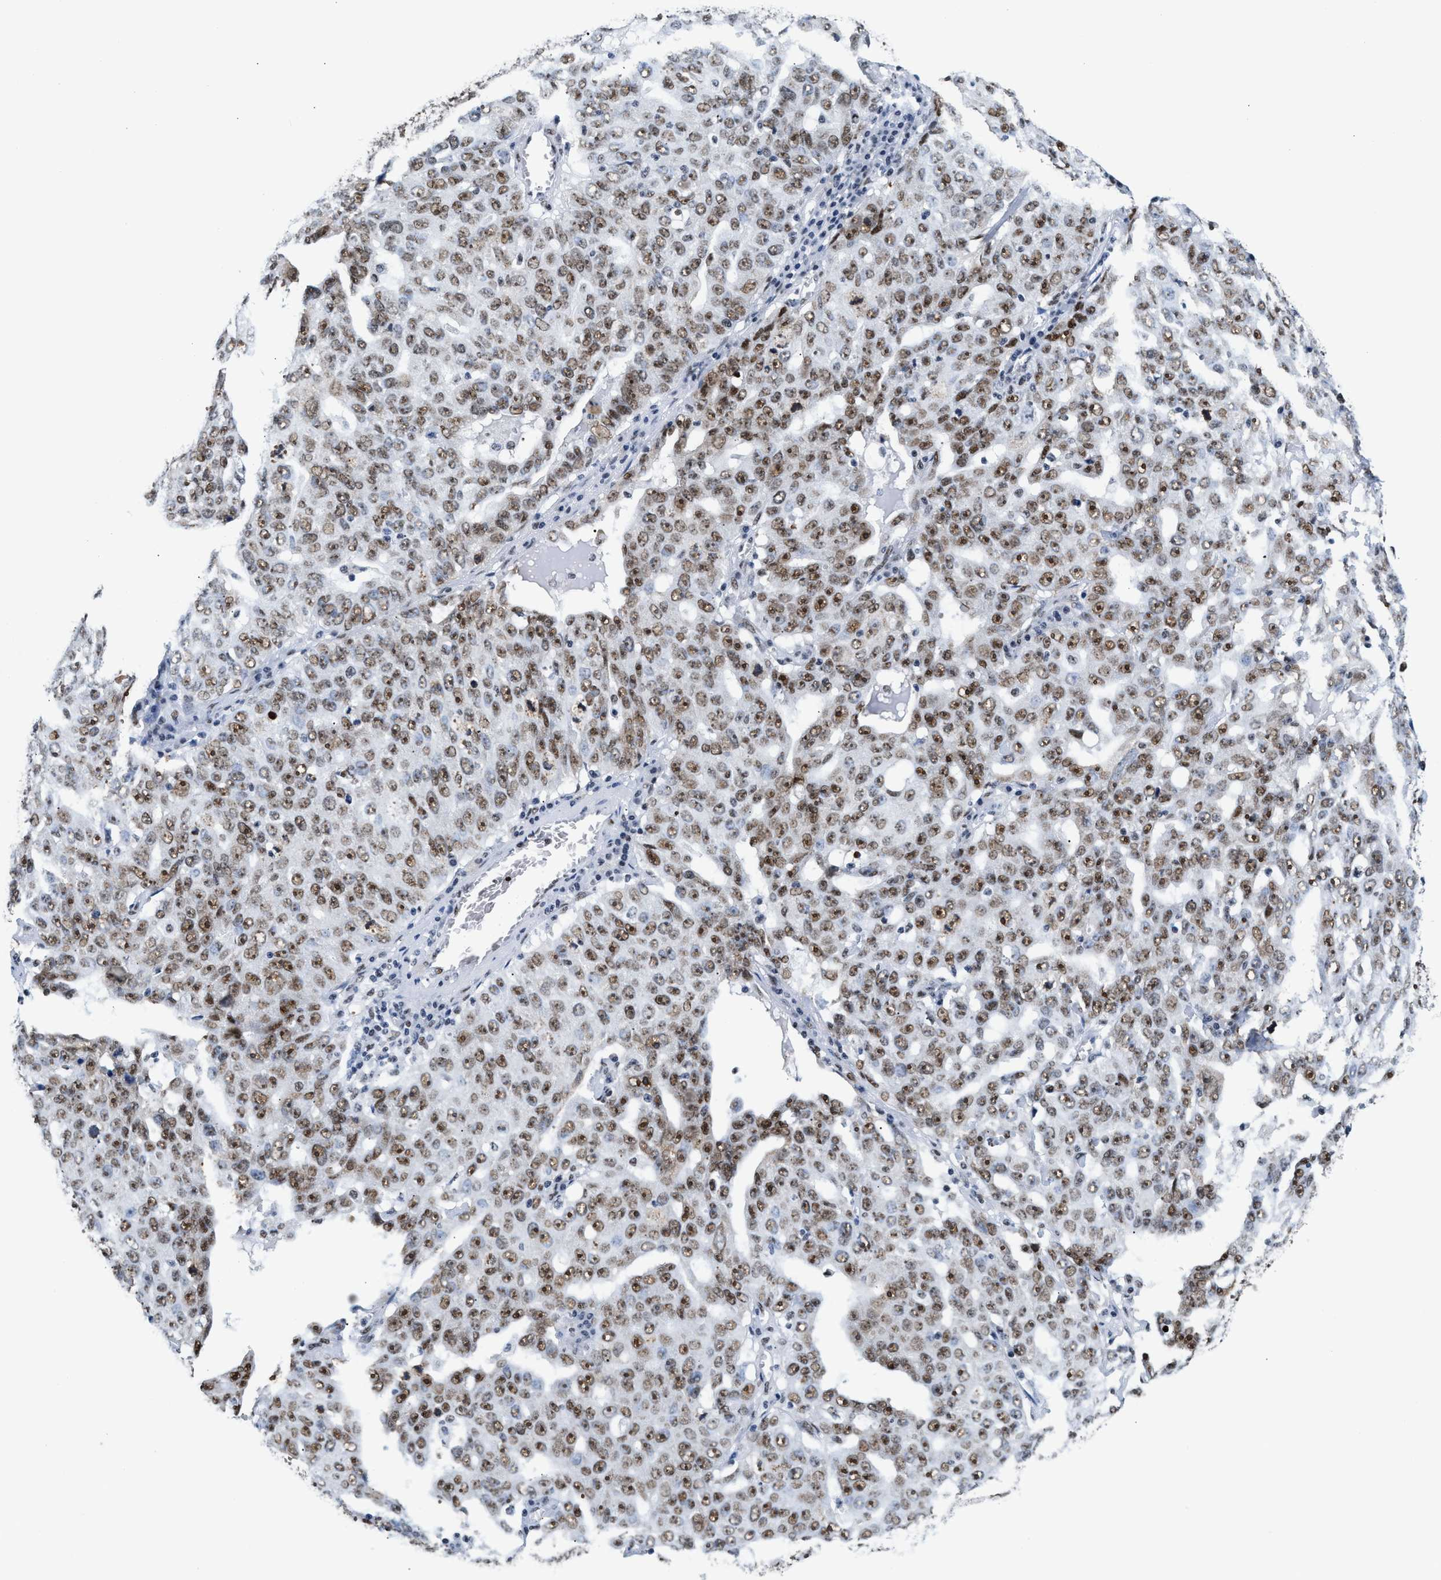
{"staining": {"intensity": "moderate", "quantity": ">75%", "location": "nuclear"}, "tissue": "ovarian cancer", "cell_type": "Tumor cells", "image_type": "cancer", "snomed": [{"axis": "morphology", "description": "Carcinoma, endometroid"}, {"axis": "topography", "description": "Ovary"}], "caption": "Ovarian cancer (endometroid carcinoma) stained with a brown dye demonstrates moderate nuclear positive staining in approximately >75% of tumor cells.", "gene": "RAD50", "patient": {"sex": "female", "age": 62}}